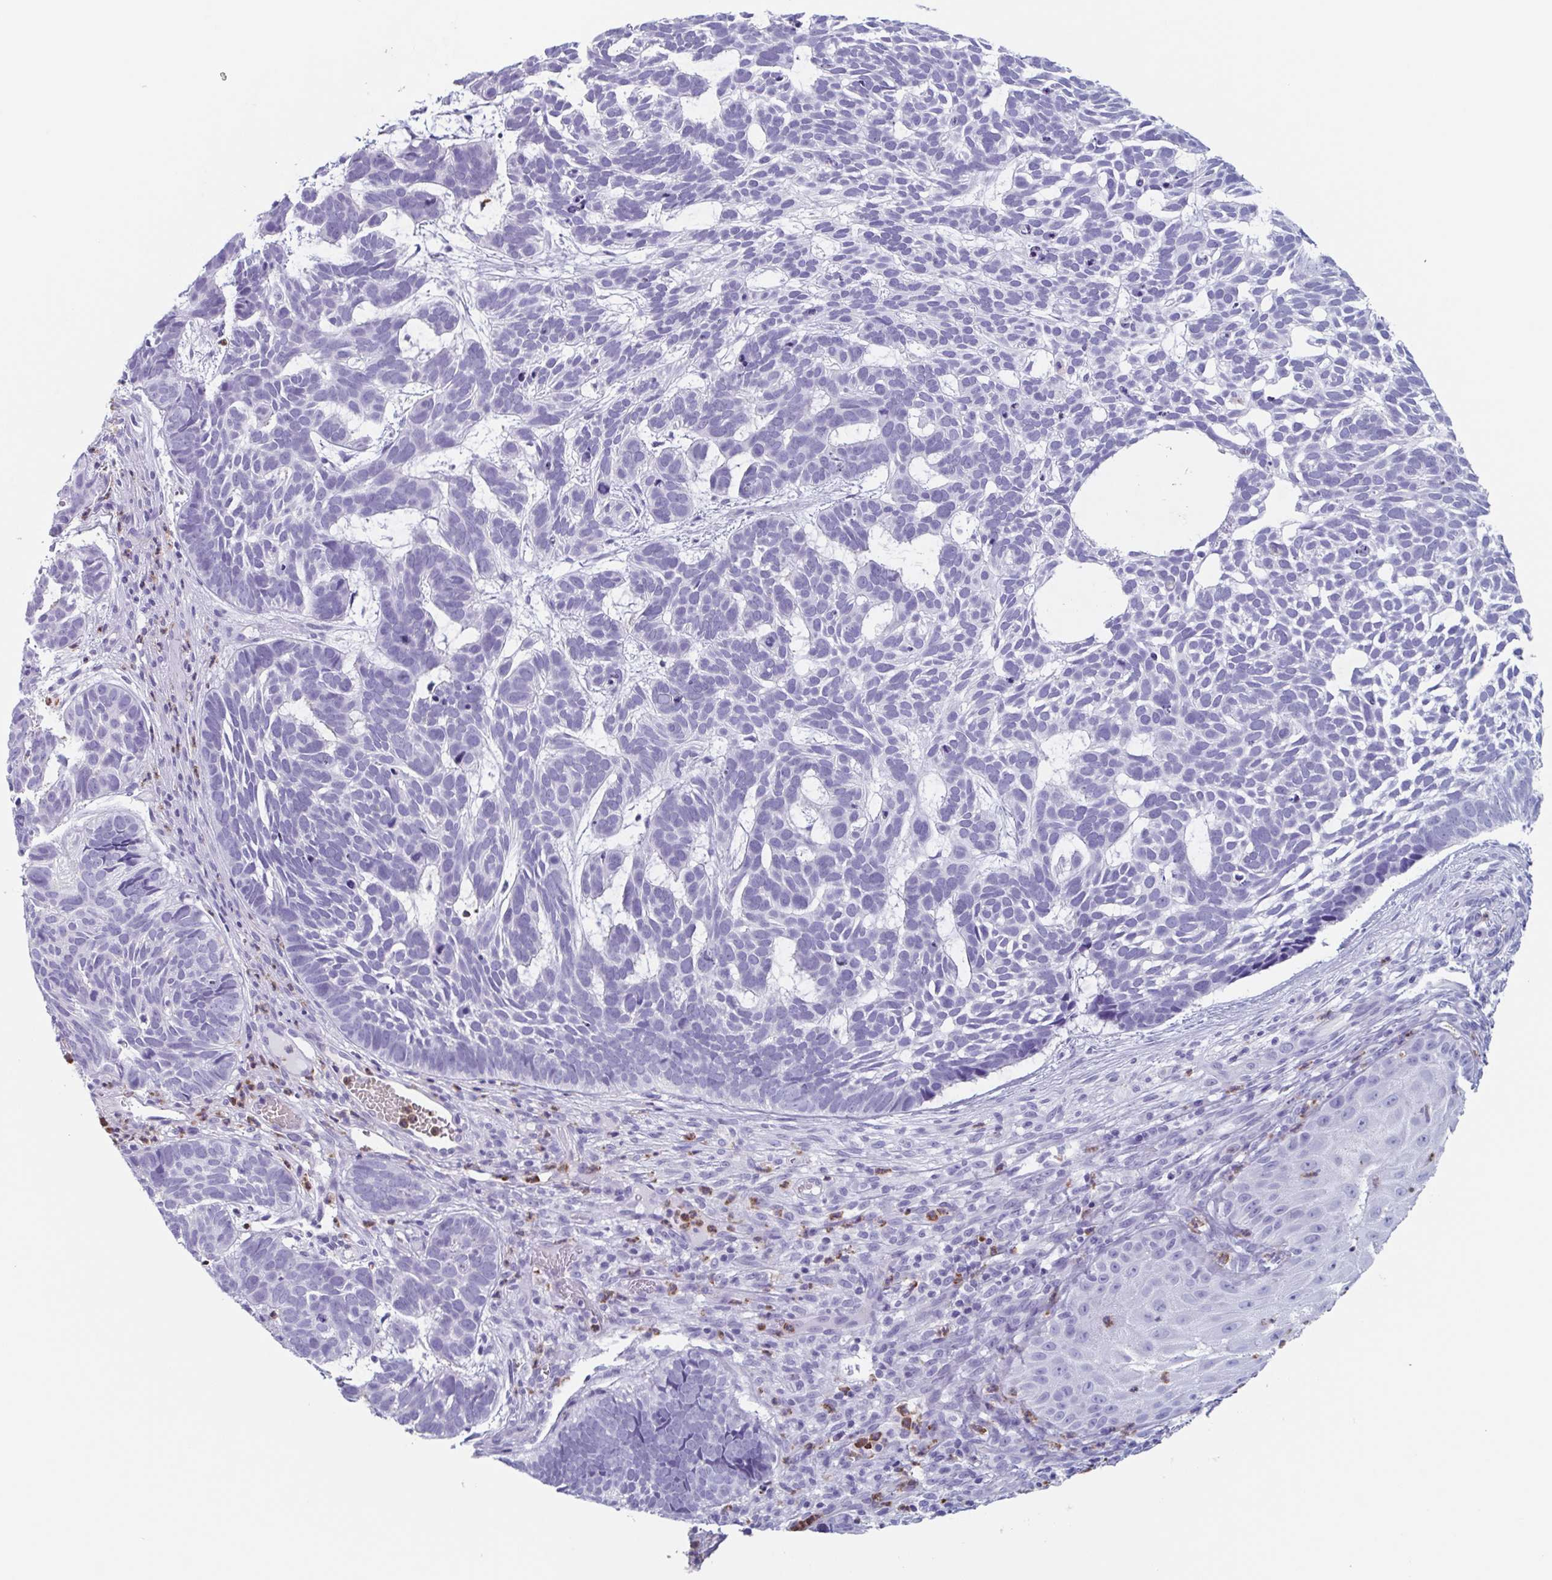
{"staining": {"intensity": "negative", "quantity": "none", "location": "none"}, "tissue": "skin cancer", "cell_type": "Tumor cells", "image_type": "cancer", "snomed": [{"axis": "morphology", "description": "Basal cell carcinoma"}, {"axis": "topography", "description": "Skin"}], "caption": "Immunohistochemical staining of human skin cancer displays no significant staining in tumor cells. (Brightfield microscopy of DAB (3,3'-diaminobenzidine) IHC at high magnification).", "gene": "BPI", "patient": {"sex": "male", "age": 78}}